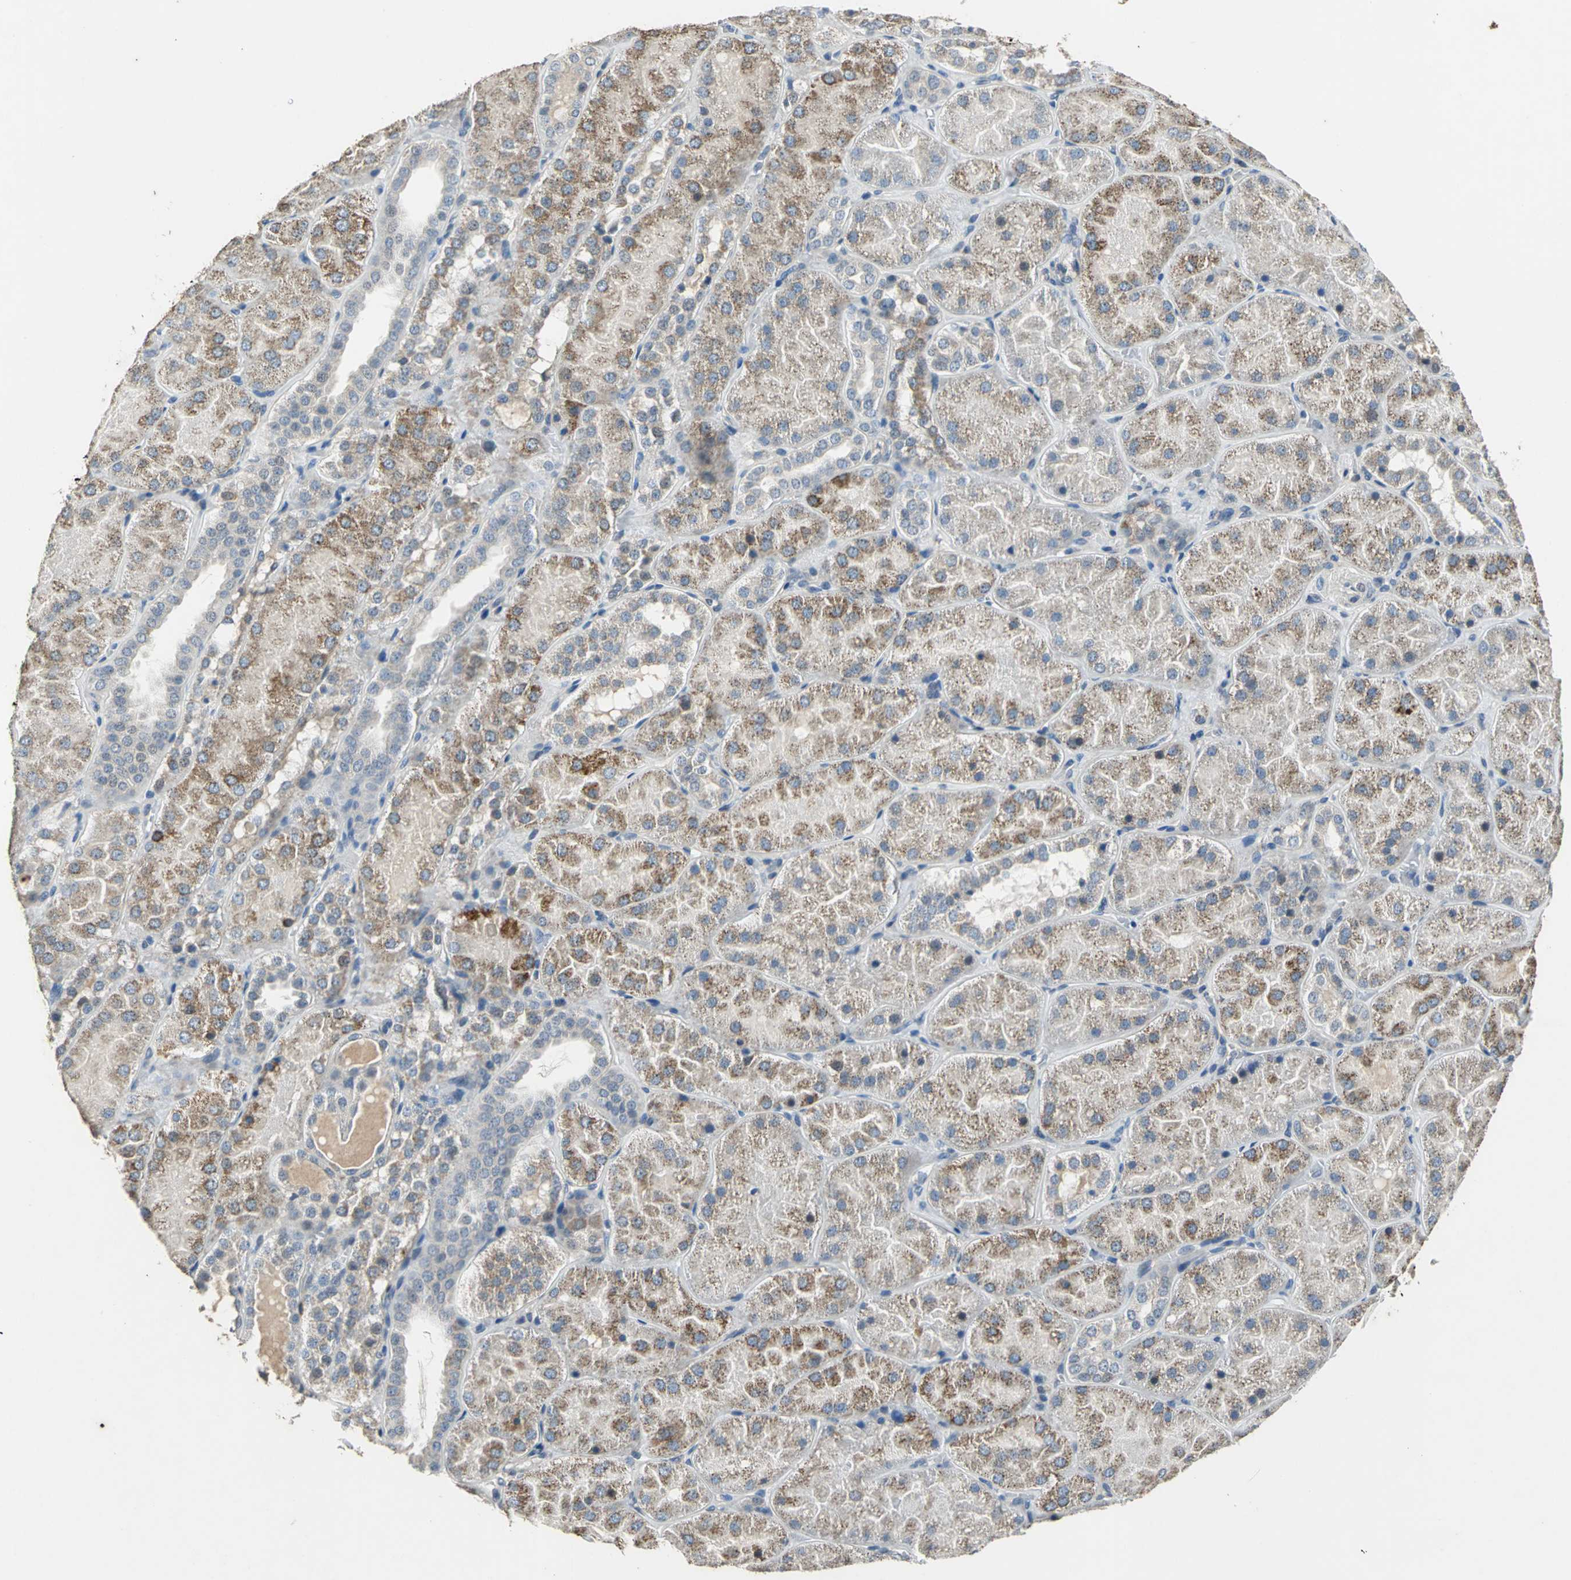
{"staining": {"intensity": "negative", "quantity": "none", "location": "none"}, "tissue": "kidney", "cell_type": "Cells in glomeruli", "image_type": "normal", "snomed": [{"axis": "morphology", "description": "Normal tissue, NOS"}, {"axis": "topography", "description": "Kidney"}], "caption": "An IHC micrograph of benign kidney is shown. There is no staining in cells in glomeruli of kidney. (DAB IHC visualized using brightfield microscopy, high magnification).", "gene": "JADE3", "patient": {"sex": "male", "age": 28}}